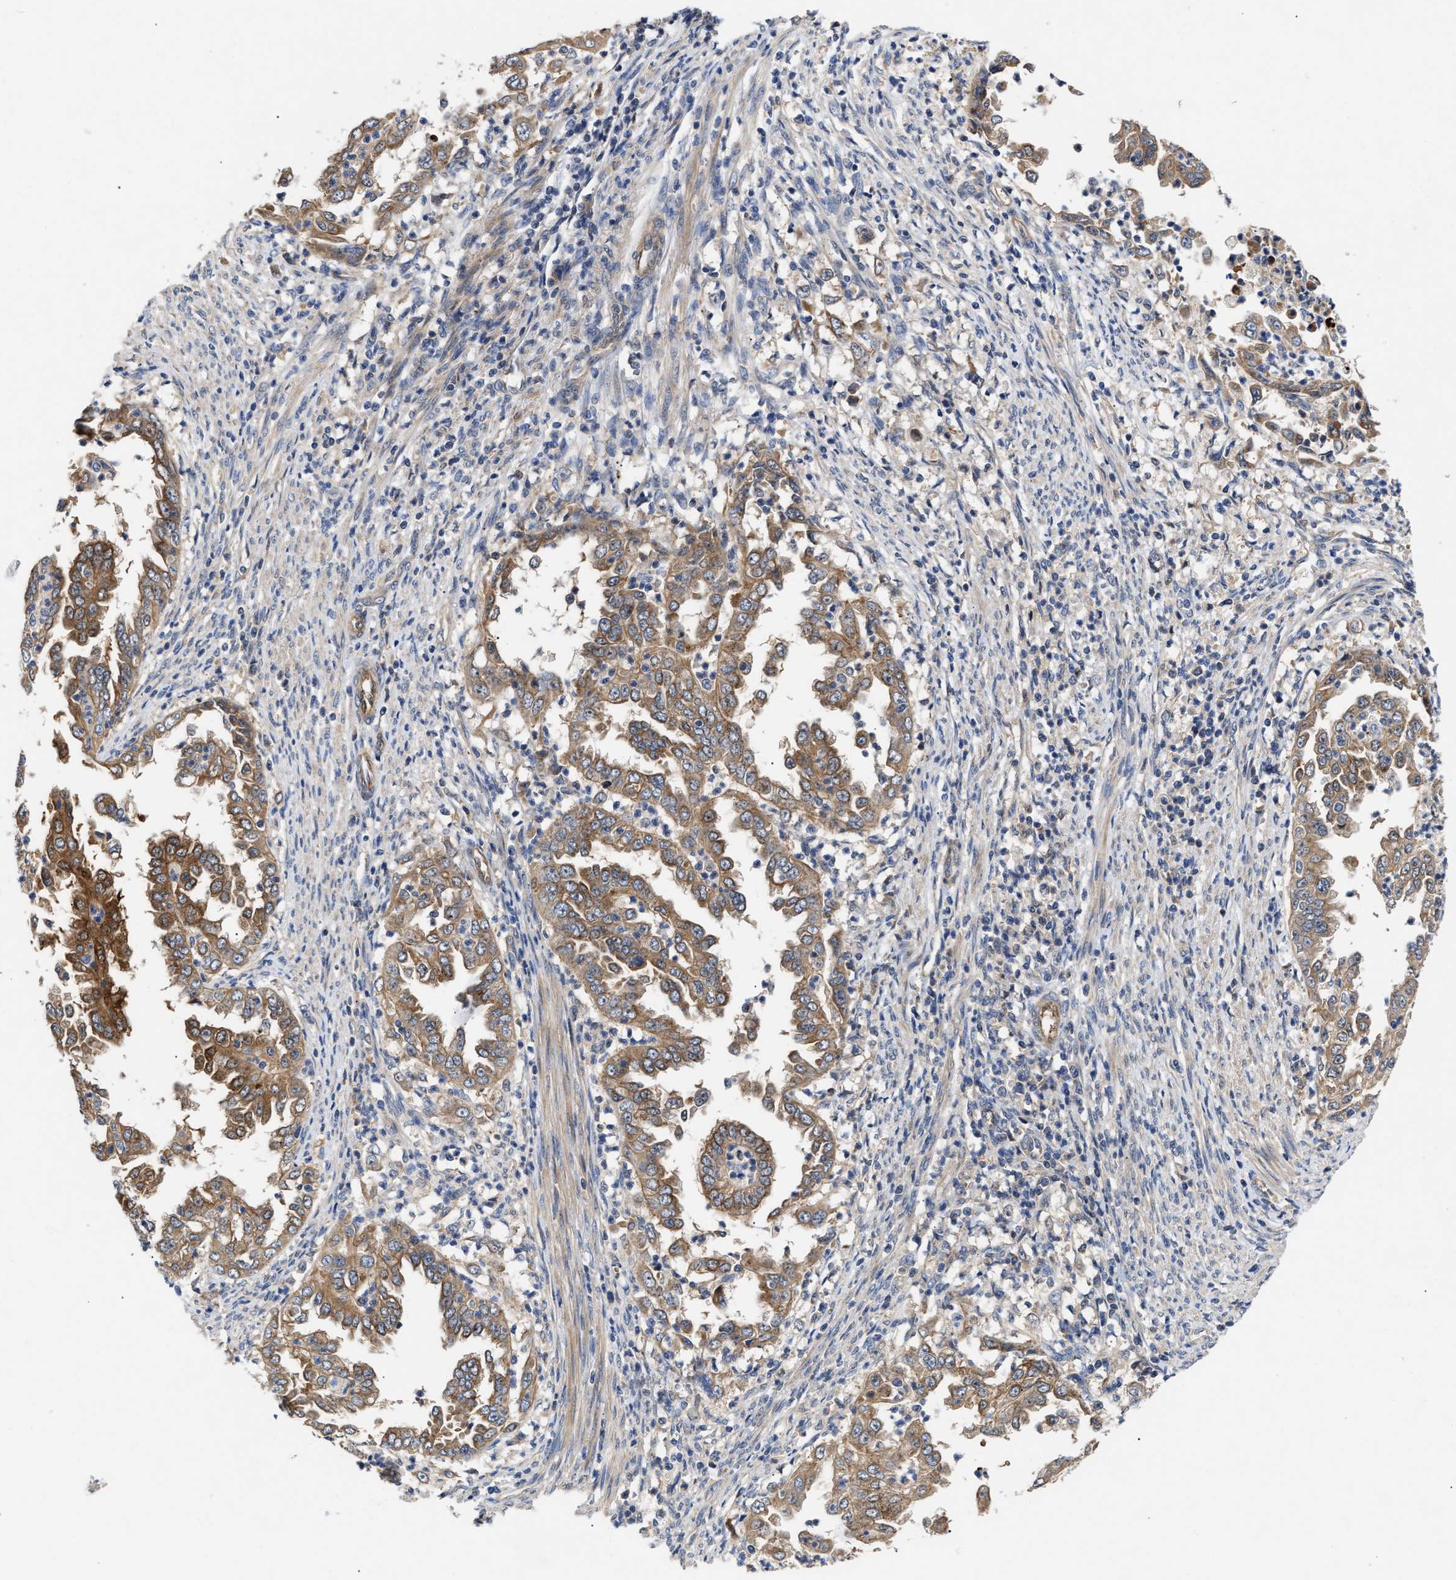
{"staining": {"intensity": "moderate", "quantity": ">75%", "location": "cytoplasmic/membranous"}, "tissue": "endometrial cancer", "cell_type": "Tumor cells", "image_type": "cancer", "snomed": [{"axis": "morphology", "description": "Adenocarcinoma, NOS"}, {"axis": "topography", "description": "Endometrium"}], "caption": "This is a photomicrograph of immunohistochemistry (IHC) staining of endometrial cancer (adenocarcinoma), which shows moderate expression in the cytoplasmic/membranous of tumor cells.", "gene": "CCDC146", "patient": {"sex": "female", "age": 85}}